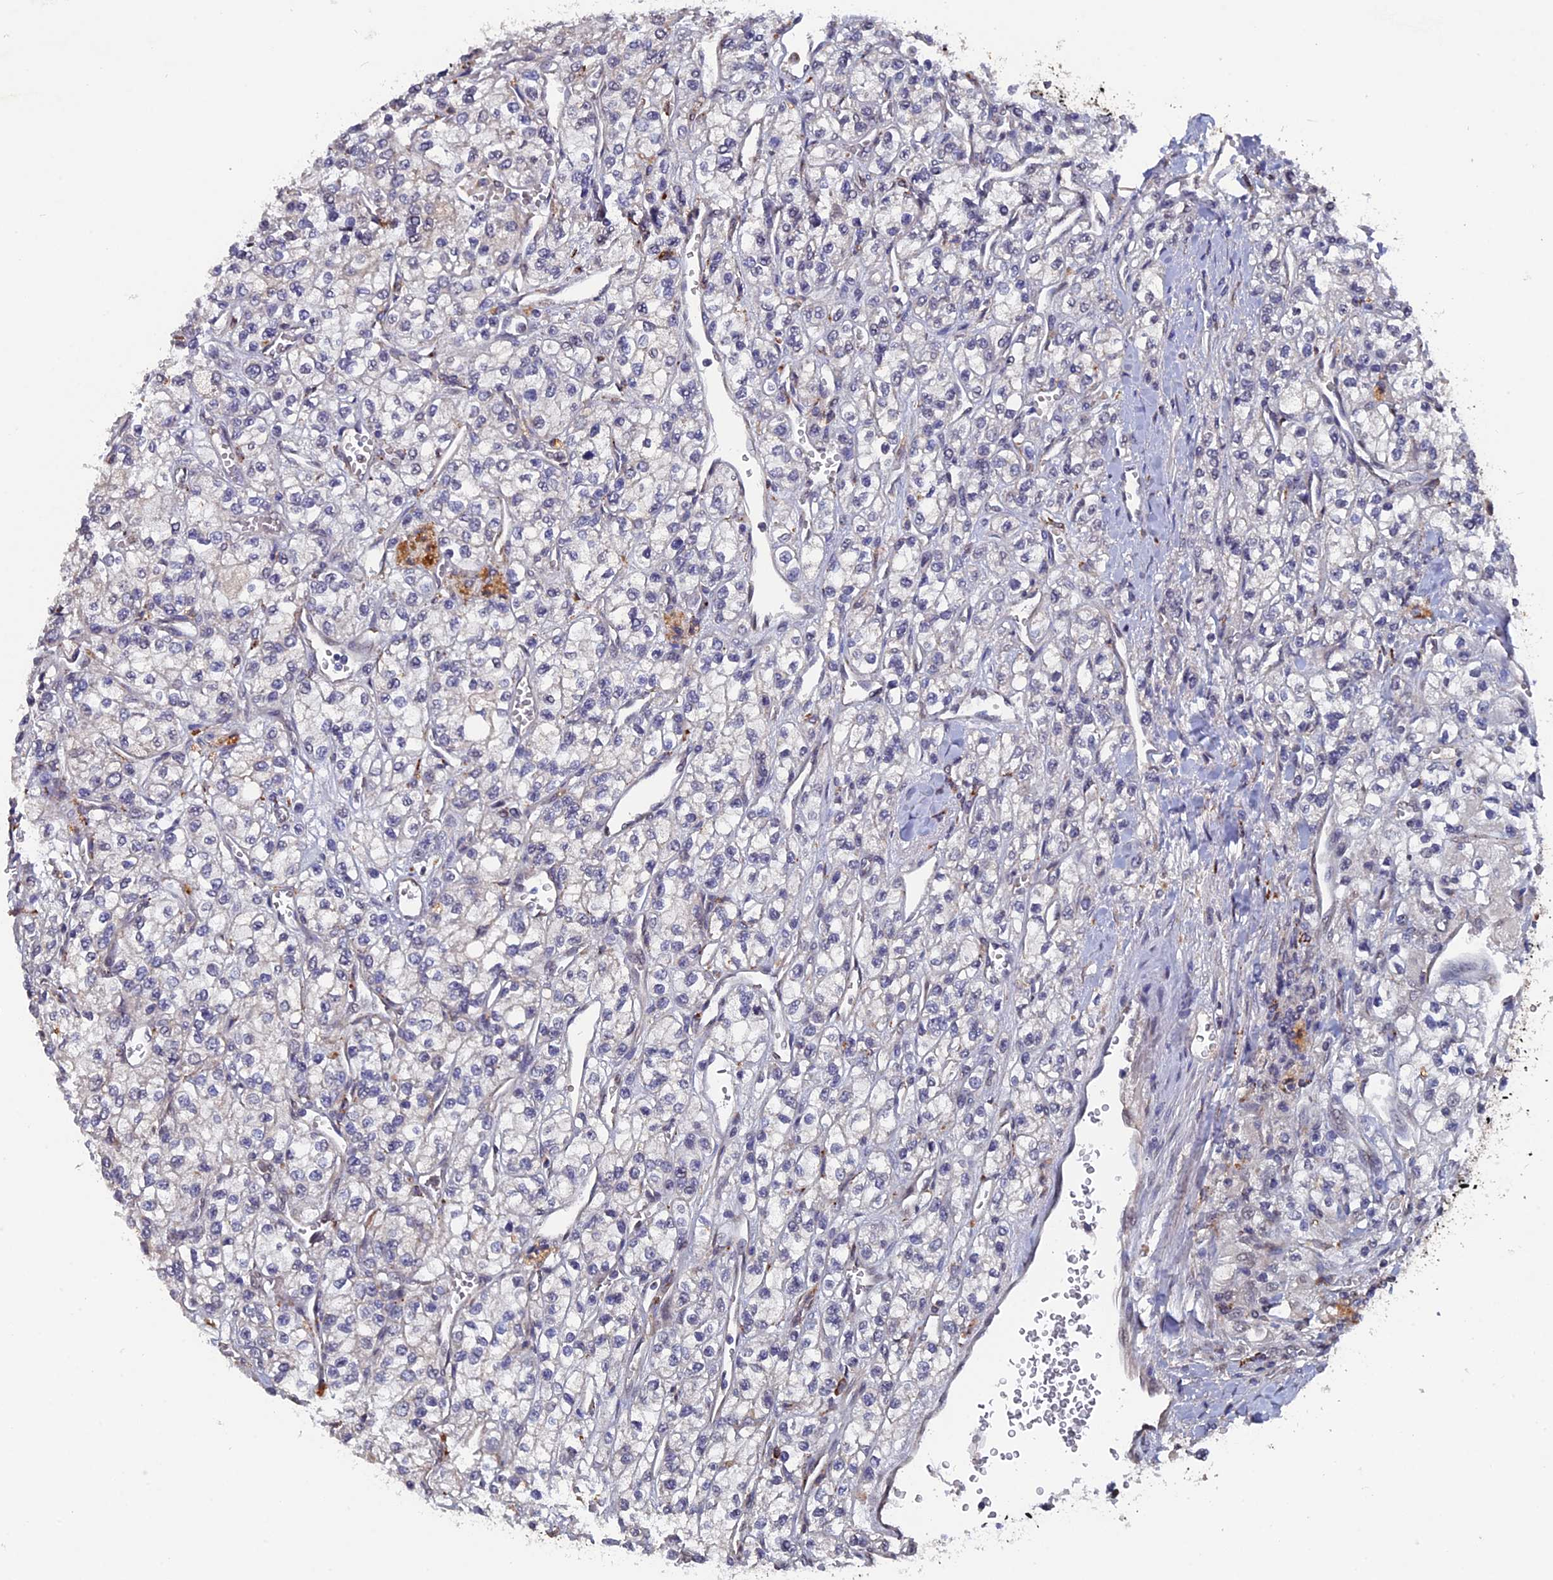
{"staining": {"intensity": "negative", "quantity": "none", "location": "none"}, "tissue": "renal cancer", "cell_type": "Tumor cells", "image_type": "cancer", "snomed": [{"axis": "morphology", "description": "Adenocarcinoma, NOS"}, {"axis": "topography", "description": "Kidney"}], "caption": "Renal cancer was stained to show a protein in brown. There is no significant staining in tumor cells.", "gene": "NOSIP", "patient": {"sex": "male", "age": 80}}